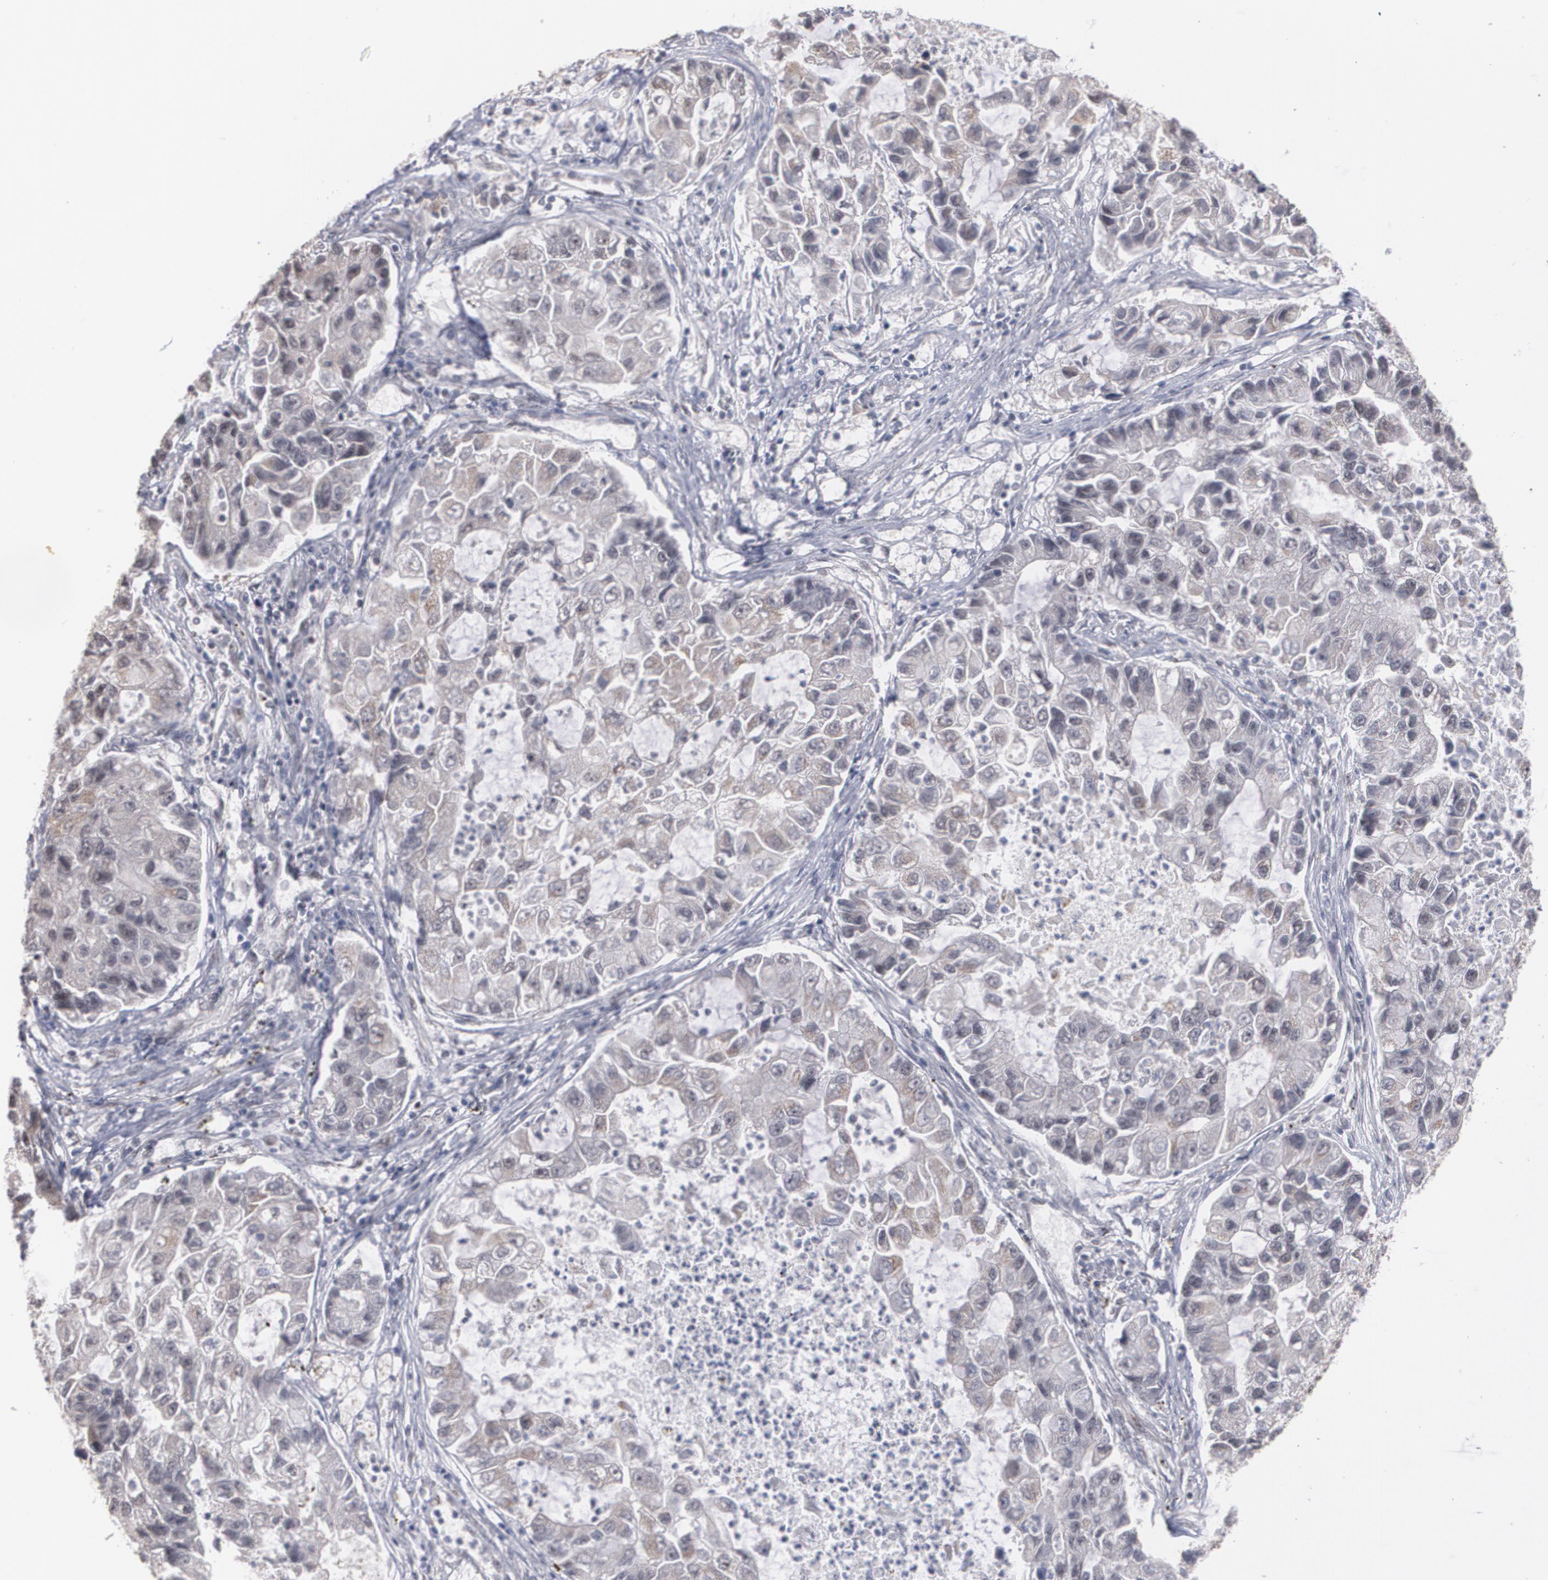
{"staining": {"intensity": "weak", "quantity": "25%-75%", "location": "cytoplasmic/membranous,nuclear"}, "tissue": "lung cancer", "cell_type": "Tumor cells", "image_type": "cancer", "snomed": [{"axis": "morphology", "description": "Adenocarcinoma, NOS"}, {"axis": "topography", "description": "Lung"}], "caption": "The image shows immunohistochemical staining of lung adenocarcinoma. There is weak cytoplasmic/membranous and nuclear positivity is appreciated in approximately 25%-75% of tumor cells.", "gene": "ZNF75A", "patient": {"sex": "female", "age": 51}}